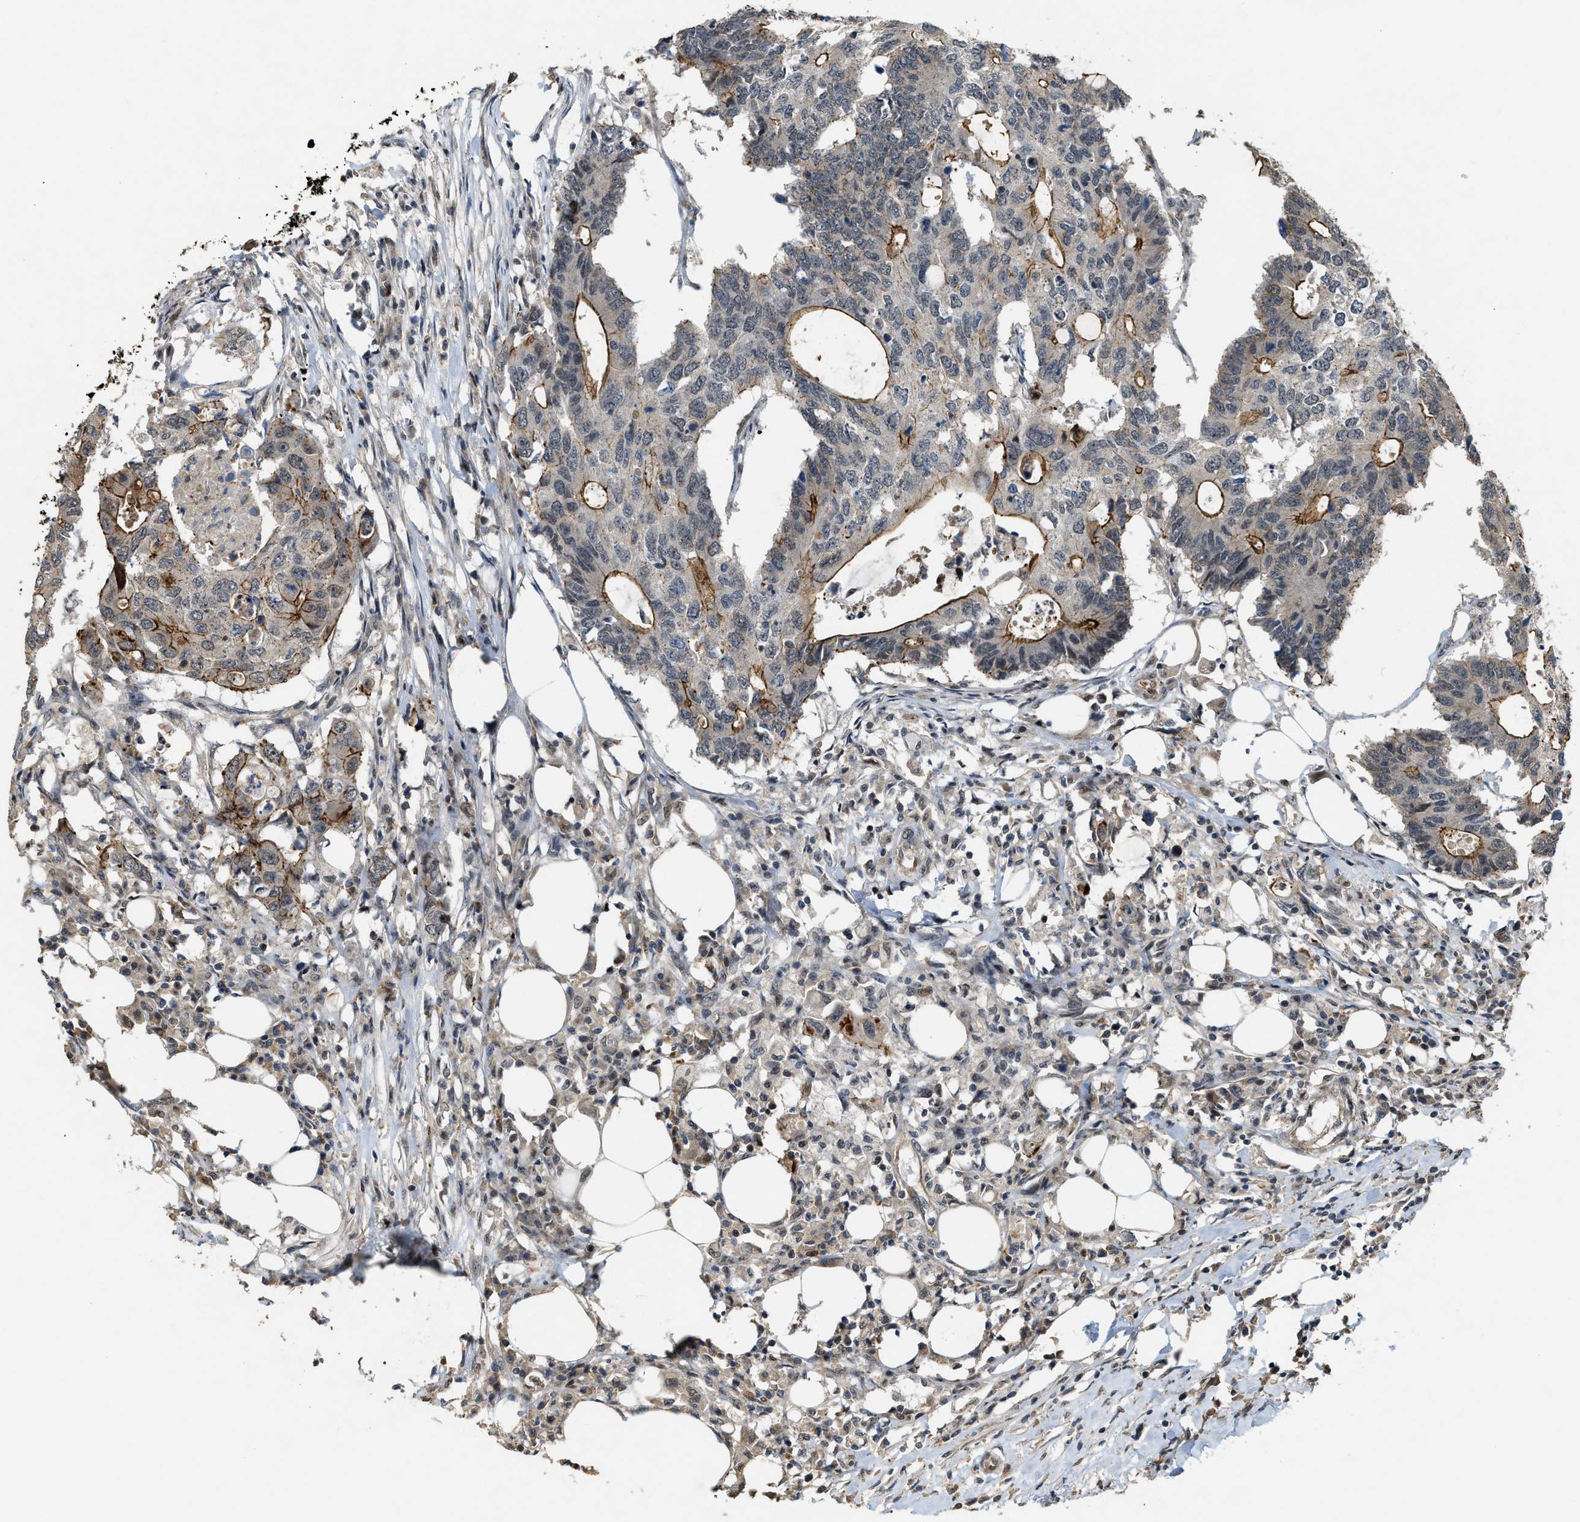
{"staining": {"intensity": "moderate", "quantity": "25%-75%", "location": "cytoplasmic/membranous"}, "tissue": "colorectal cancer", "cell_type": "Tumor cells", "image_type": "cancer", "snomed": [{"axis": "morphology", "description": "Adenocarcinoma, NOS"}, {"axis": "topography", "description": "Colon"}], "caption": "Protein positivity by IHC shows moderate cytoplasmic/membranous expression in approximately 25%-75% of tumor cells in colorectal cancer. (IHC, brightfield microscopy, high magnification).", "gene": "DPF2", "patient": {"sex": "male", "age": 71}}